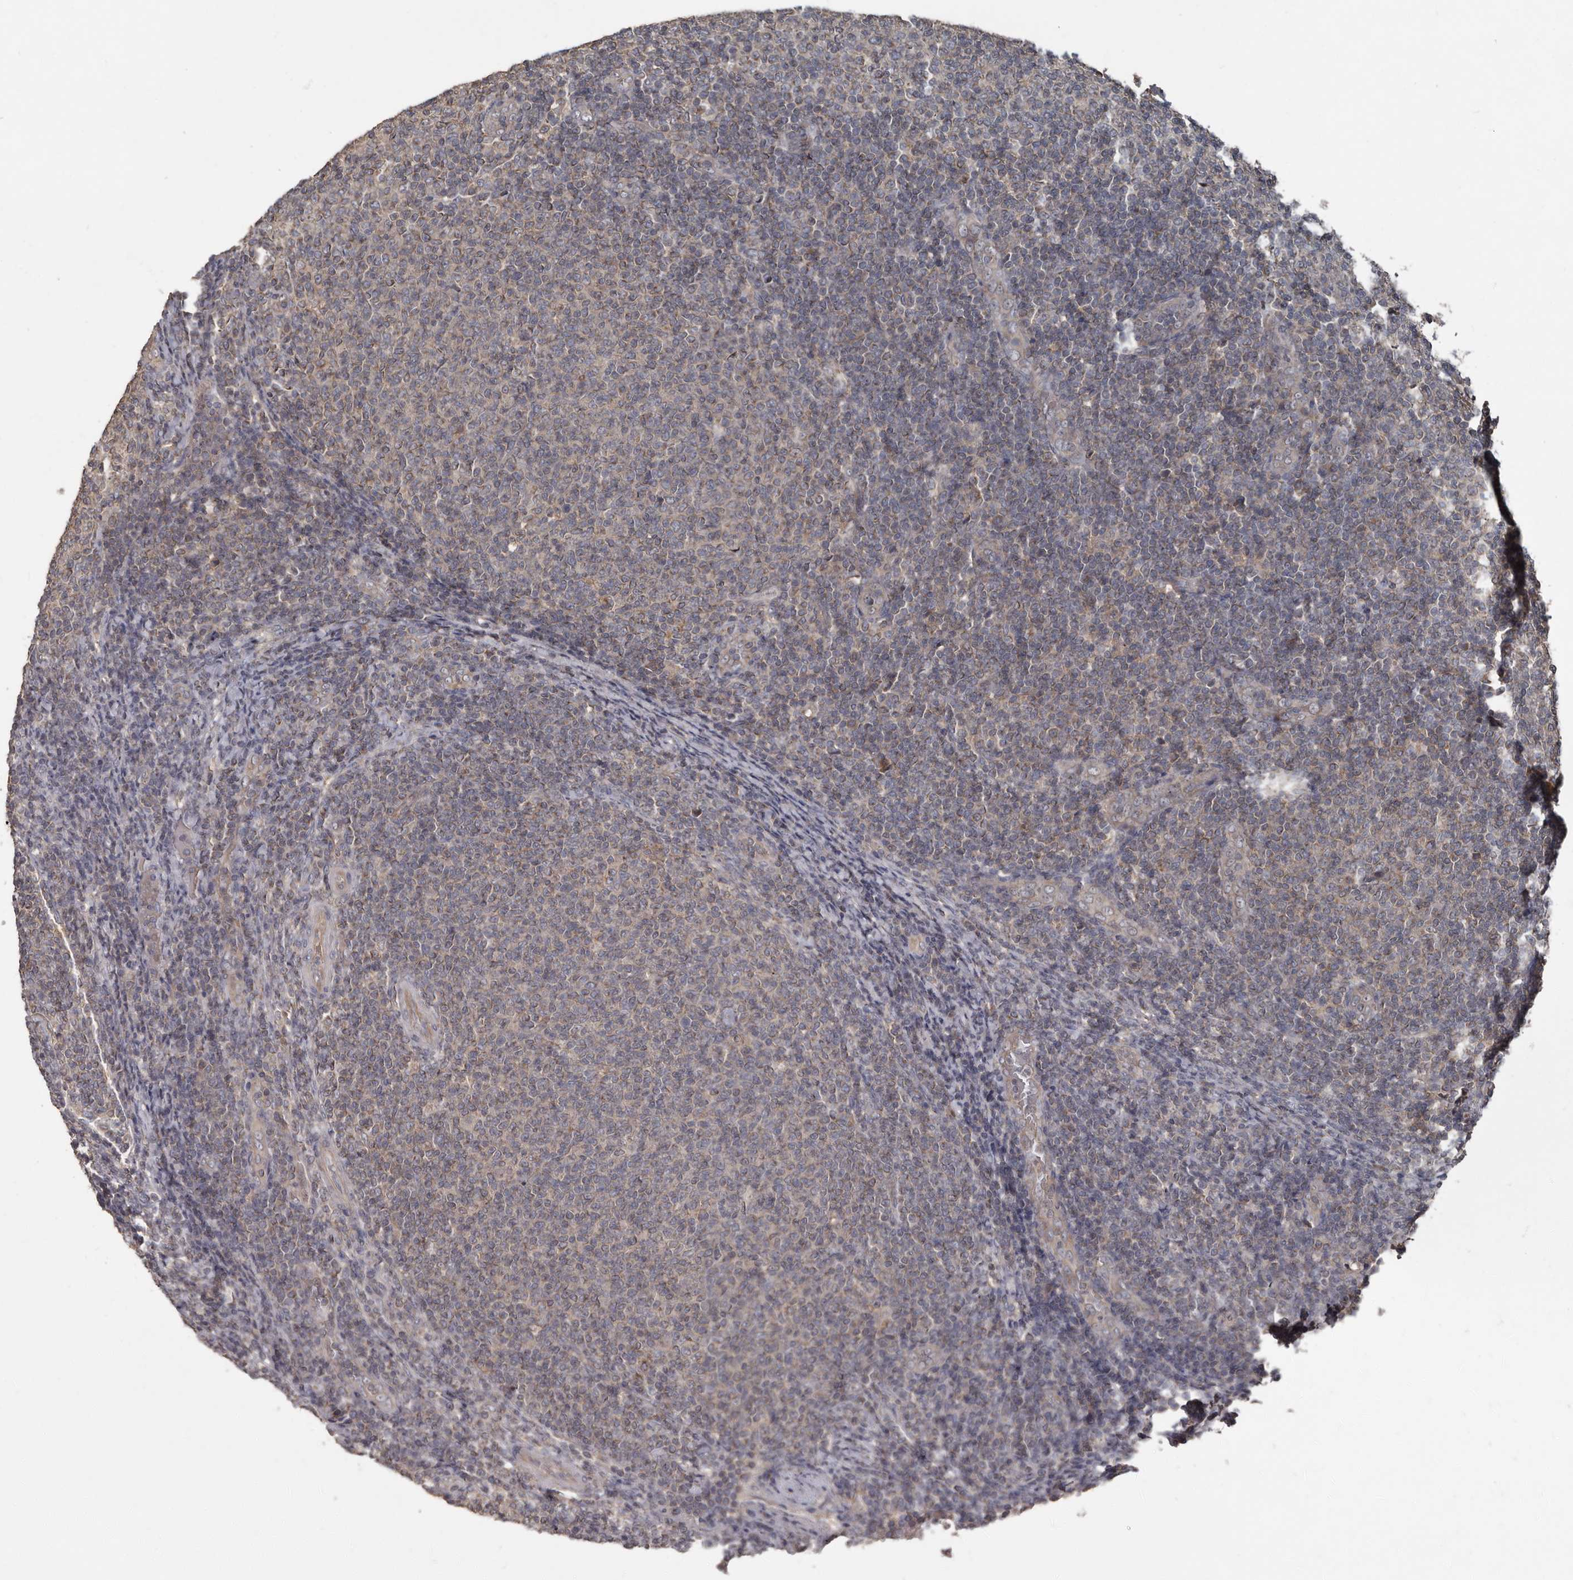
{"staining": {"intensity": "negative", "quantity": "none", "location": "none"}, "tissue": "lymphoma", "cell_type": "Tumor cells", "image_type": "cancer", "snomed": [{"axis": "morphology", "description": "Malignant lymphoma, non-Hodgkin's type, Low grade"}, {"axis": "topography", "description": "Lymph node"}], "caption": "Immunohistochemical staining of human low-grade malignant lymphoma, non-Hodgkin's type exhibits no significant staining in tumor cells. (DAB (3,3'-diaminobenzidine) immunohistochemistry (IHC) with hematoxylin counter stain).", "gene": "KIF26B", "patient": {"sex": "male", "age": 66}}